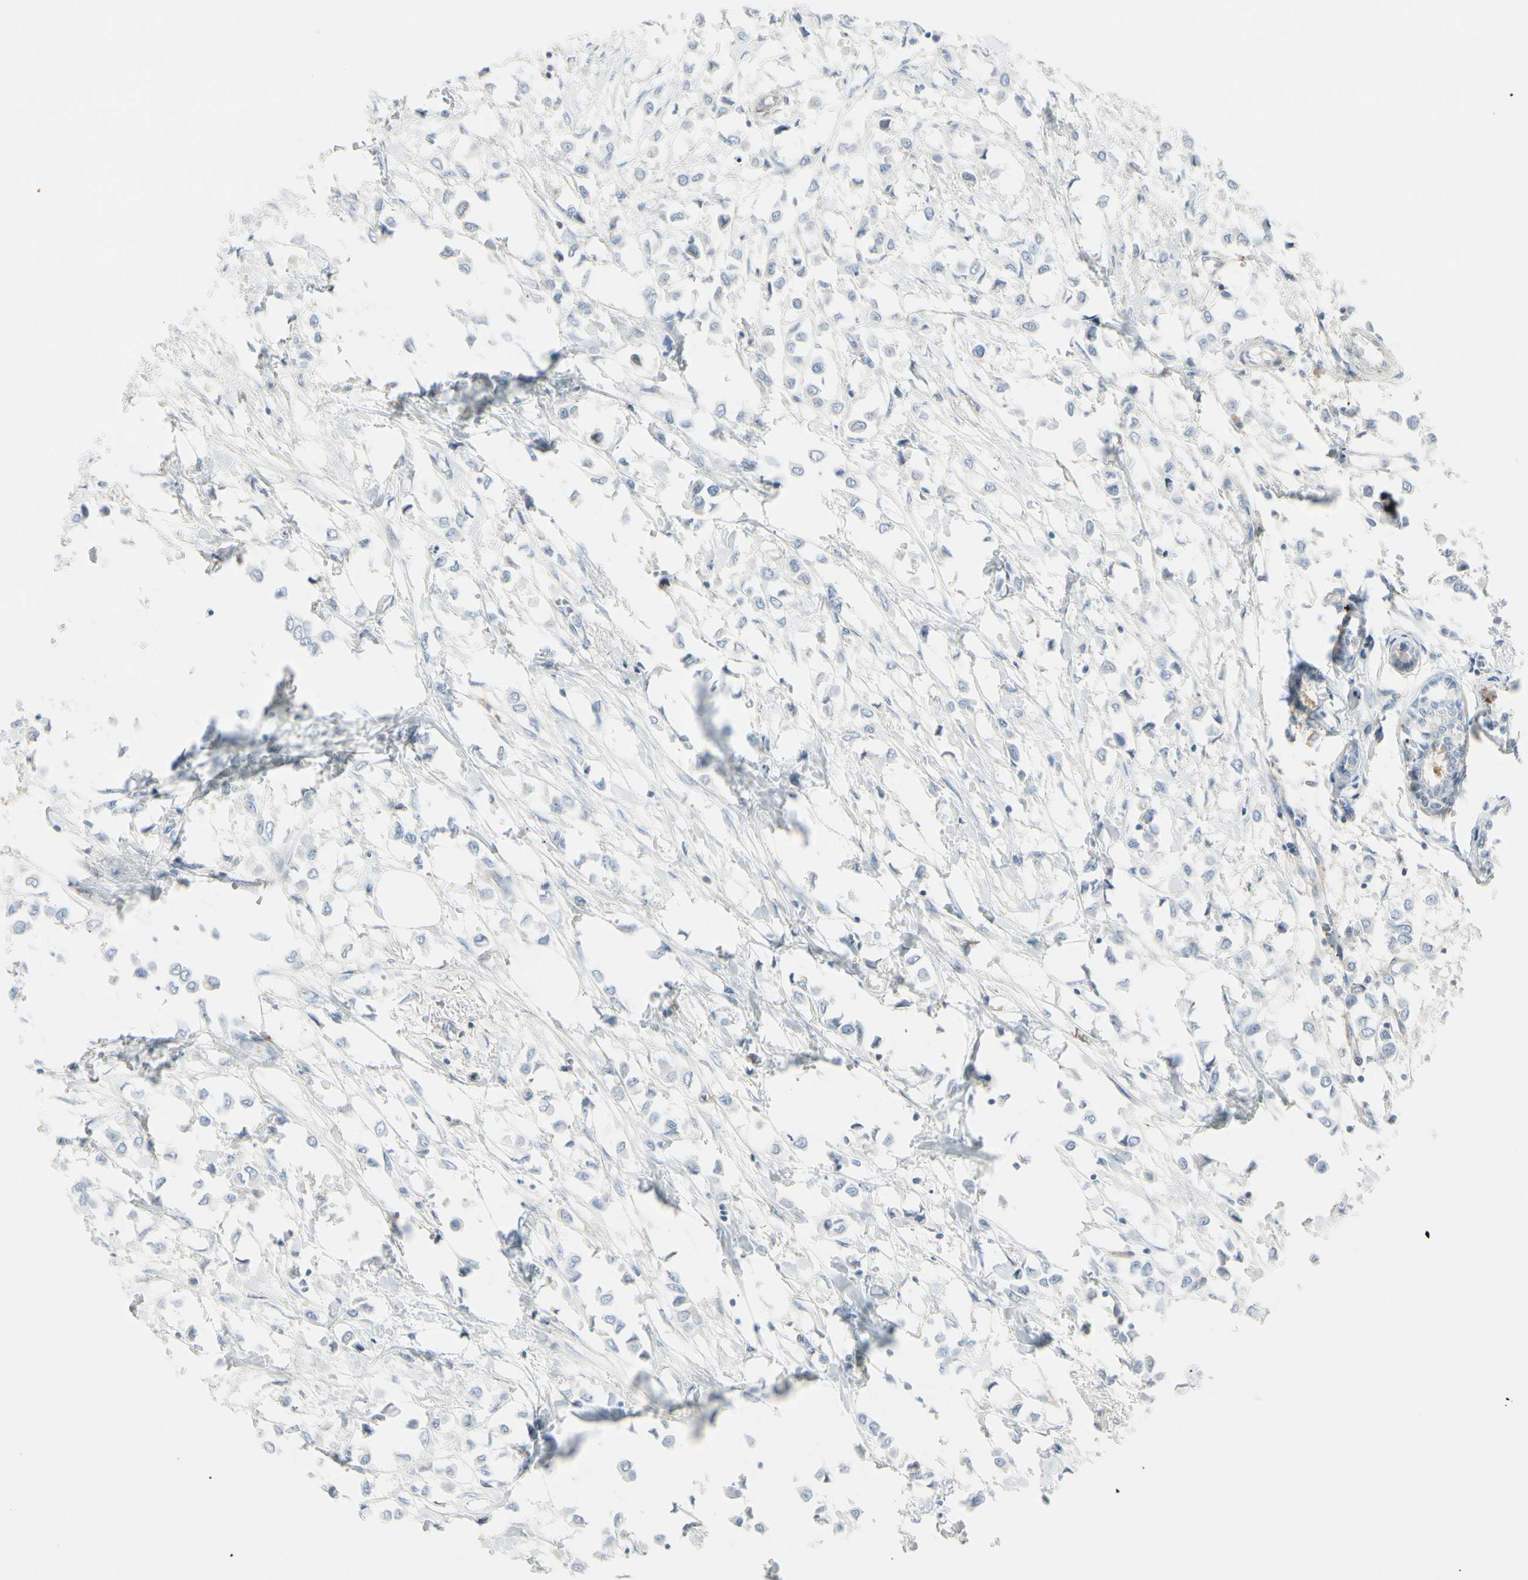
{"staining": {"intensity": "negative", "quantity": "none", "location": "none"}, "tissue": "breast cancer", "cell_type": "Tumor cells", "image_type": "cancer", "snomed": [{"axis": "morphology", "description": "Lobular carcinoma"}, {"axis": "topography", "description": "Breast"}], "caption": "An immunohistochemistry (IHC) histopathology image of breast cancer (lobular carcinoma) is shown. There is no staining in tumor cells of breast cancer (lobular carcinoma).", "gene": "CACNA2D1", "patient": {"sex": "female", "age": 51}}